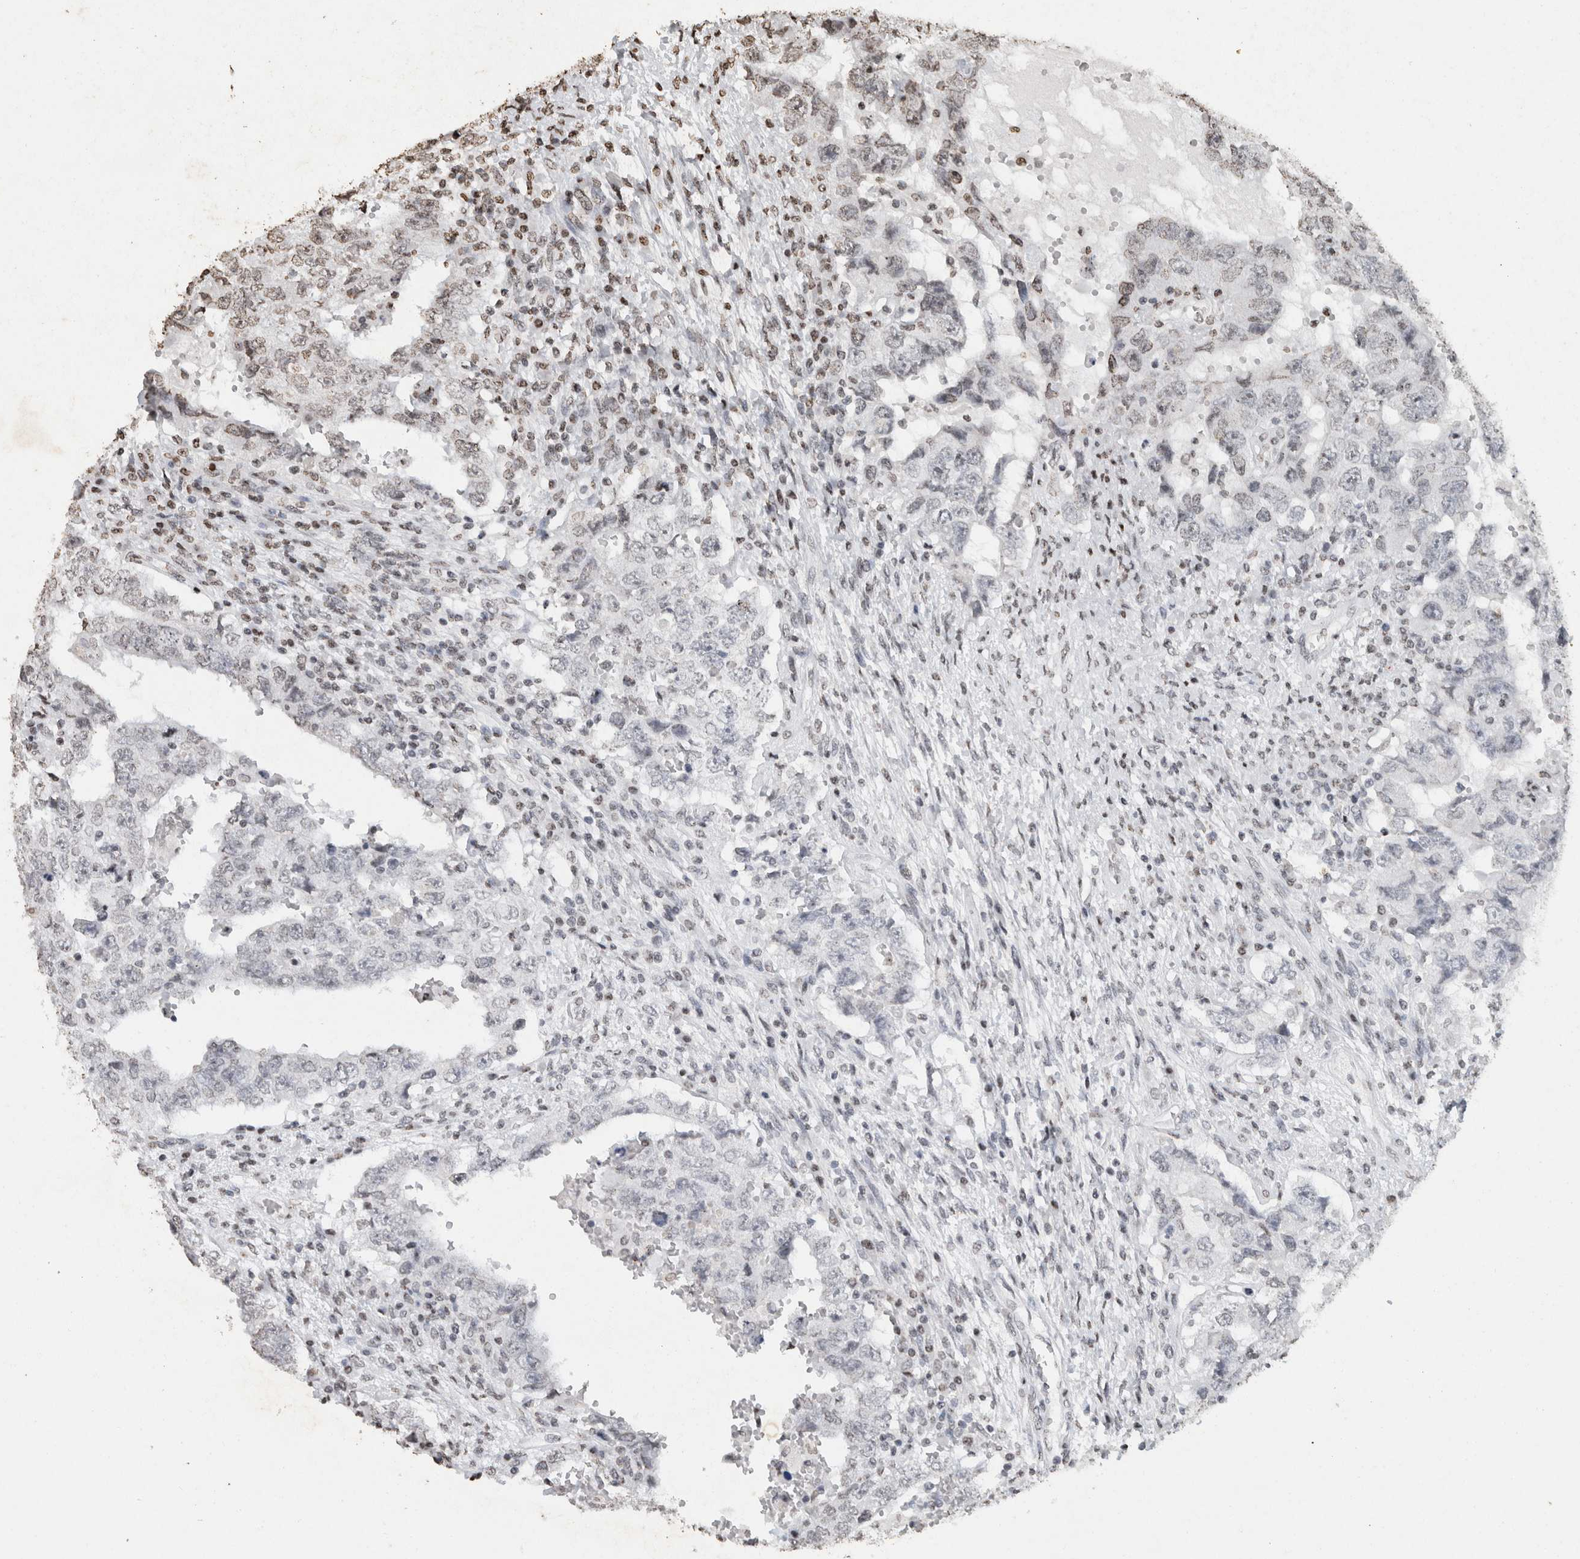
{"staining": {"intensity": "negative", "quantity": "none", "location": "none"}, "tissue": "testis cancer", "cell_type": "Tumor cells", "image_type": "cancer", "snomed": [{"axis": "morphology", "description": "Carcinoma, Embryonal, NOS"}, {"axis": "topography", "description": "Testis"}], "caption": "Protein analysis of testis cancer displays no significant positivity in tumor cells. The staining is performed using DAB (3,3'-diaminobenzidine) brown chromogen with nuclei counter-stained in using hematoxylin.", "gene": "CNTN1", "patient": {"sex": "male", "age": 26}}